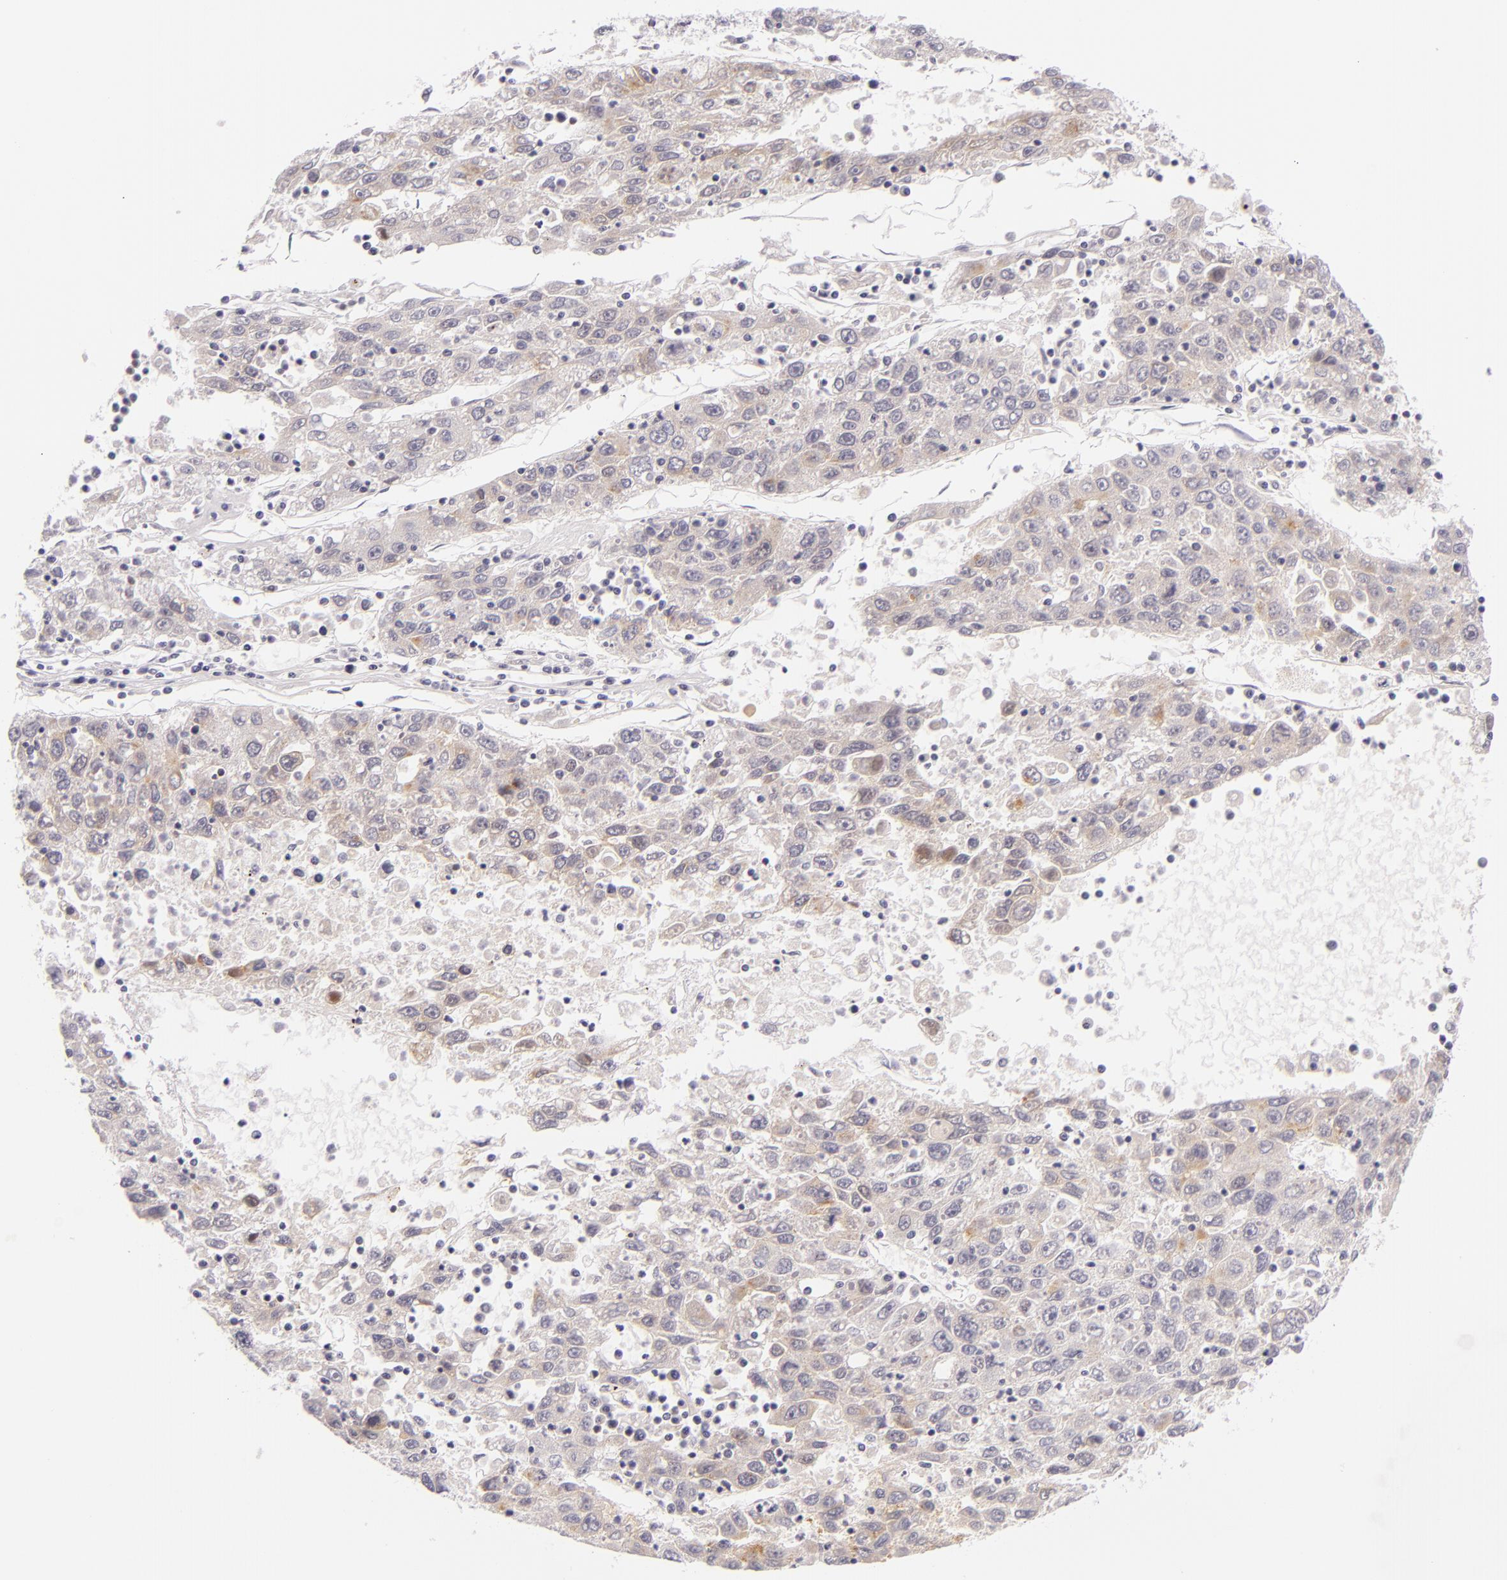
{"staining": {"intensity": "weak", "quantity": "25%-75%", "location": "cytoplasmic/membranous"}, "tissue": "liver cancer", "cell_type": "Tumor cells", "image_type": "cancer", "snomed": [{"axis": "morphology", "description": "Carcinoma, Hepatocellular, NOS"}, {"axis": "topography", "description": "Liver"}], "caption": "A high-resolution micrograph shows immunohistochemistry (IHC) staining of liver cancer, which displays weak cytoplasmic/membranous expression in about 25%-75% of tumor cells.", "gene": "BCL3", "patient": {"sex": "male", "age": 49}}